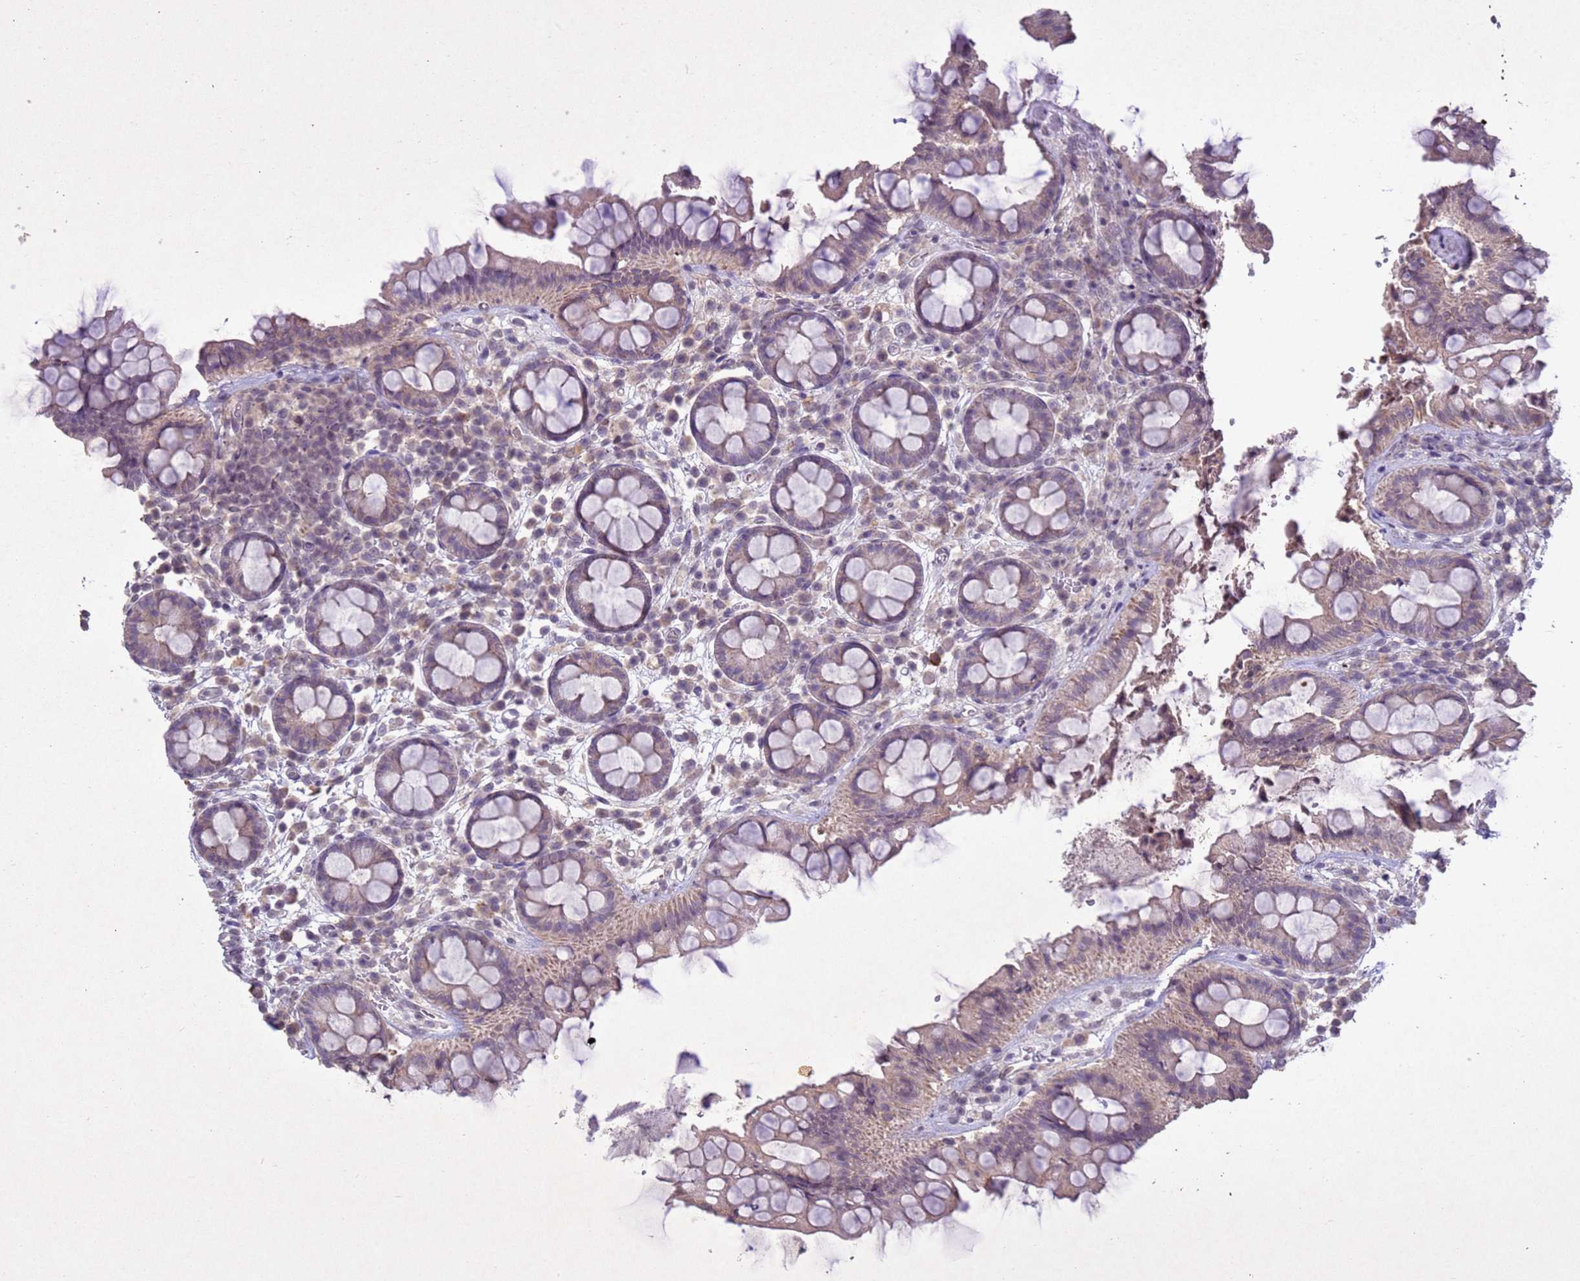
{"staining": {"intensity": "weak", "quantity": "<25%", "location": "cytoplasmic/membranous"}, "tissue": "rectum", "cell_type": "Glandular cells", "image_type": "normal", "snomed": [{"axis": "morphology", "description": "Normal tissue, NOS"}, {"axis": "topography", "description": "Rectum"}, {"axis": "topography", "description": "Peripheral nerve tissue"}], "caption": "DAB immunohistochemical staining of benign human rectum shows no significant positivity in glandular cells.", "gene": "NLRP11", "patient": {"sex": "female", "age": 69}}